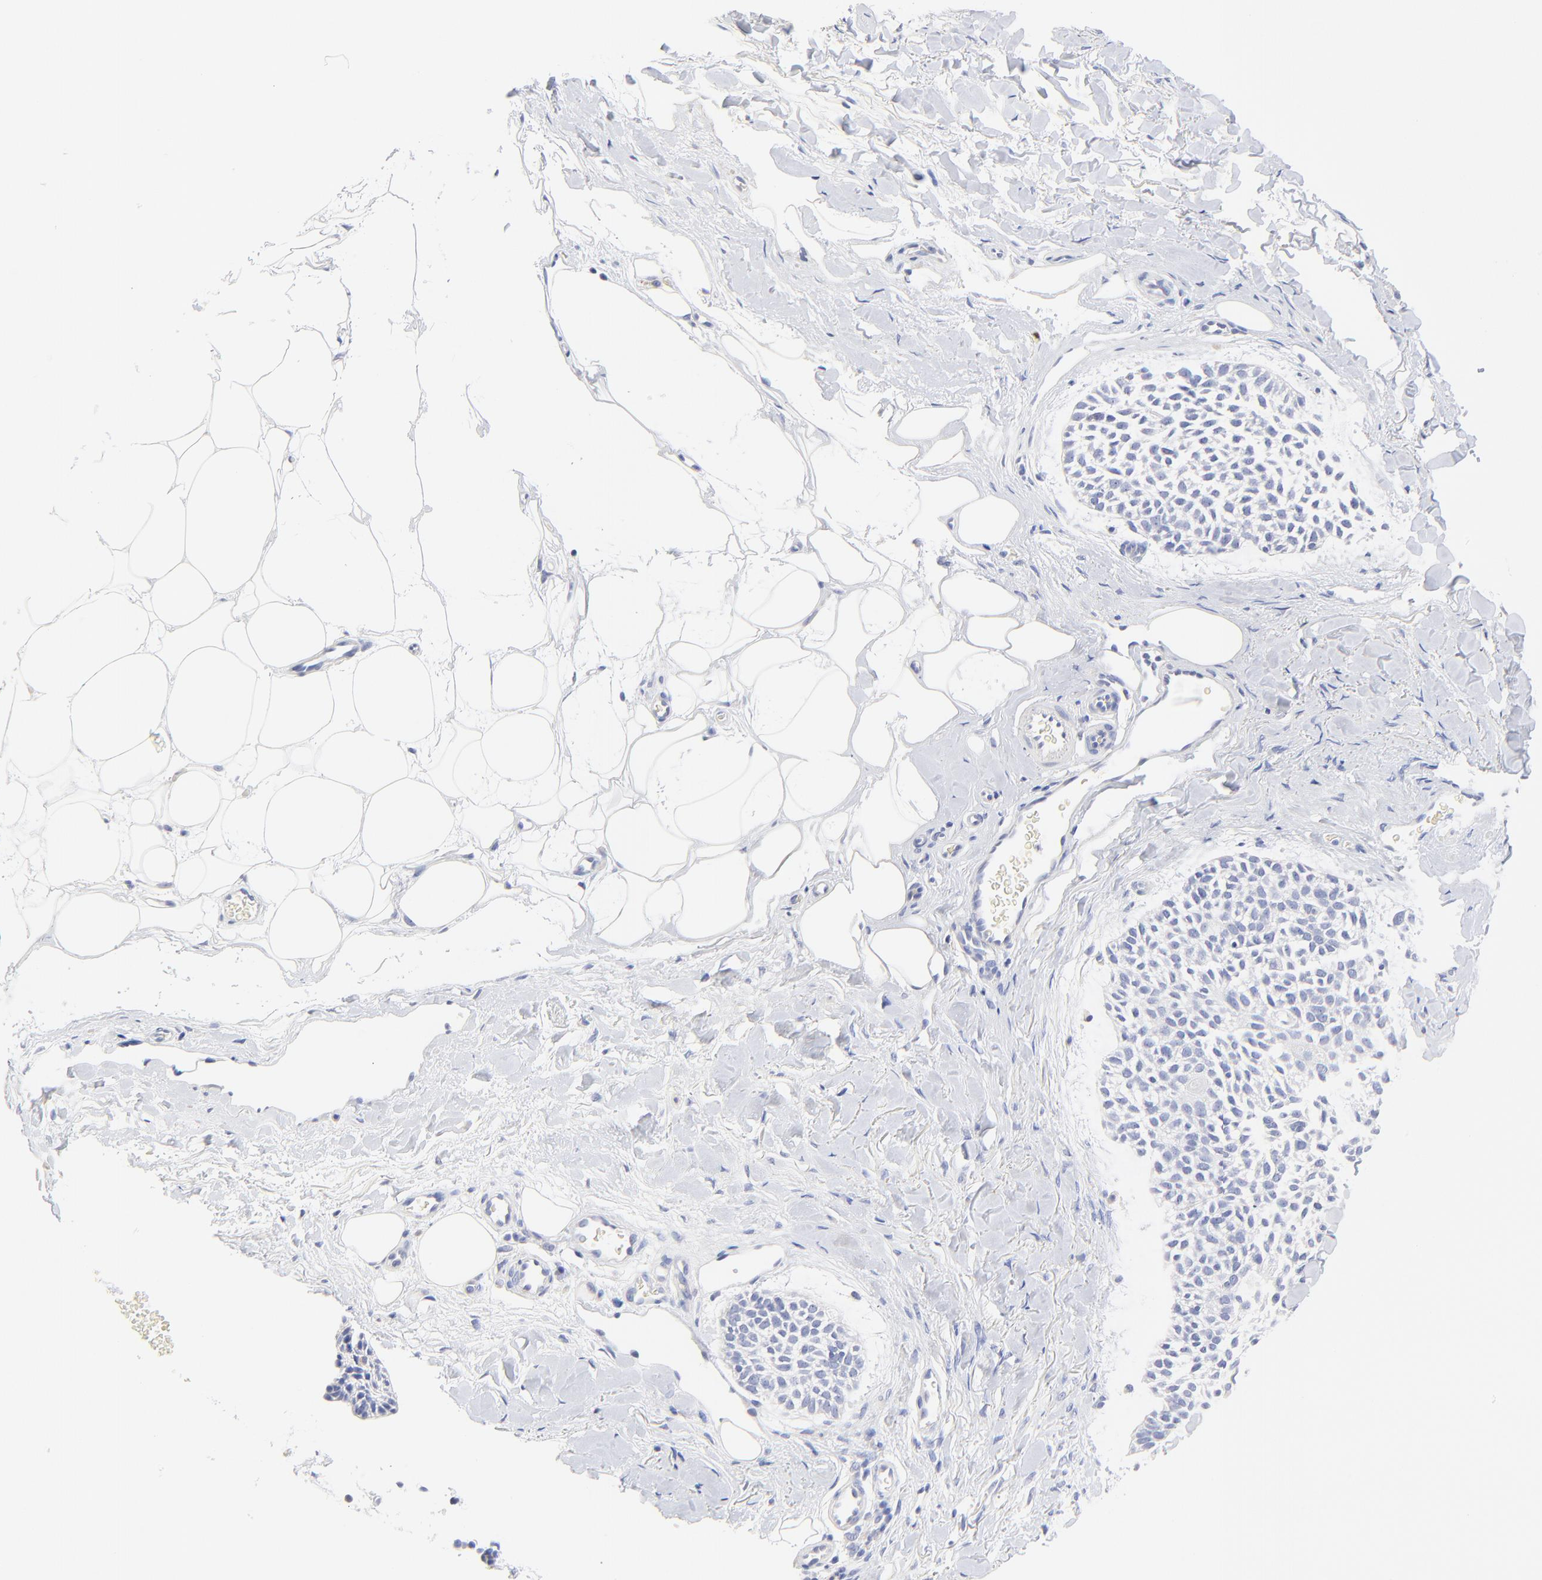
{"staining": {"intensity": "negative", "quantity": "none", "location": "none"}, "tissue": "skin cancer", "cell_type": "Tumor cells", "image_type": "cancer", "snomed": [{"axis": "morphology", "description": "Normal tissue, NOS"}, {"axis": "morphology", "description": "Basal cell carcinoma"}, {"axis": "topography", "description": "Skin"}], "caption": "High power microscopy image of an immunohistochemistry (IHC) image of skin basal cell carcinoma, revealing no significant positivity in tumor cells.", "gene": "SULT4A1", "patient": {"sex": "female", "age": 70}}